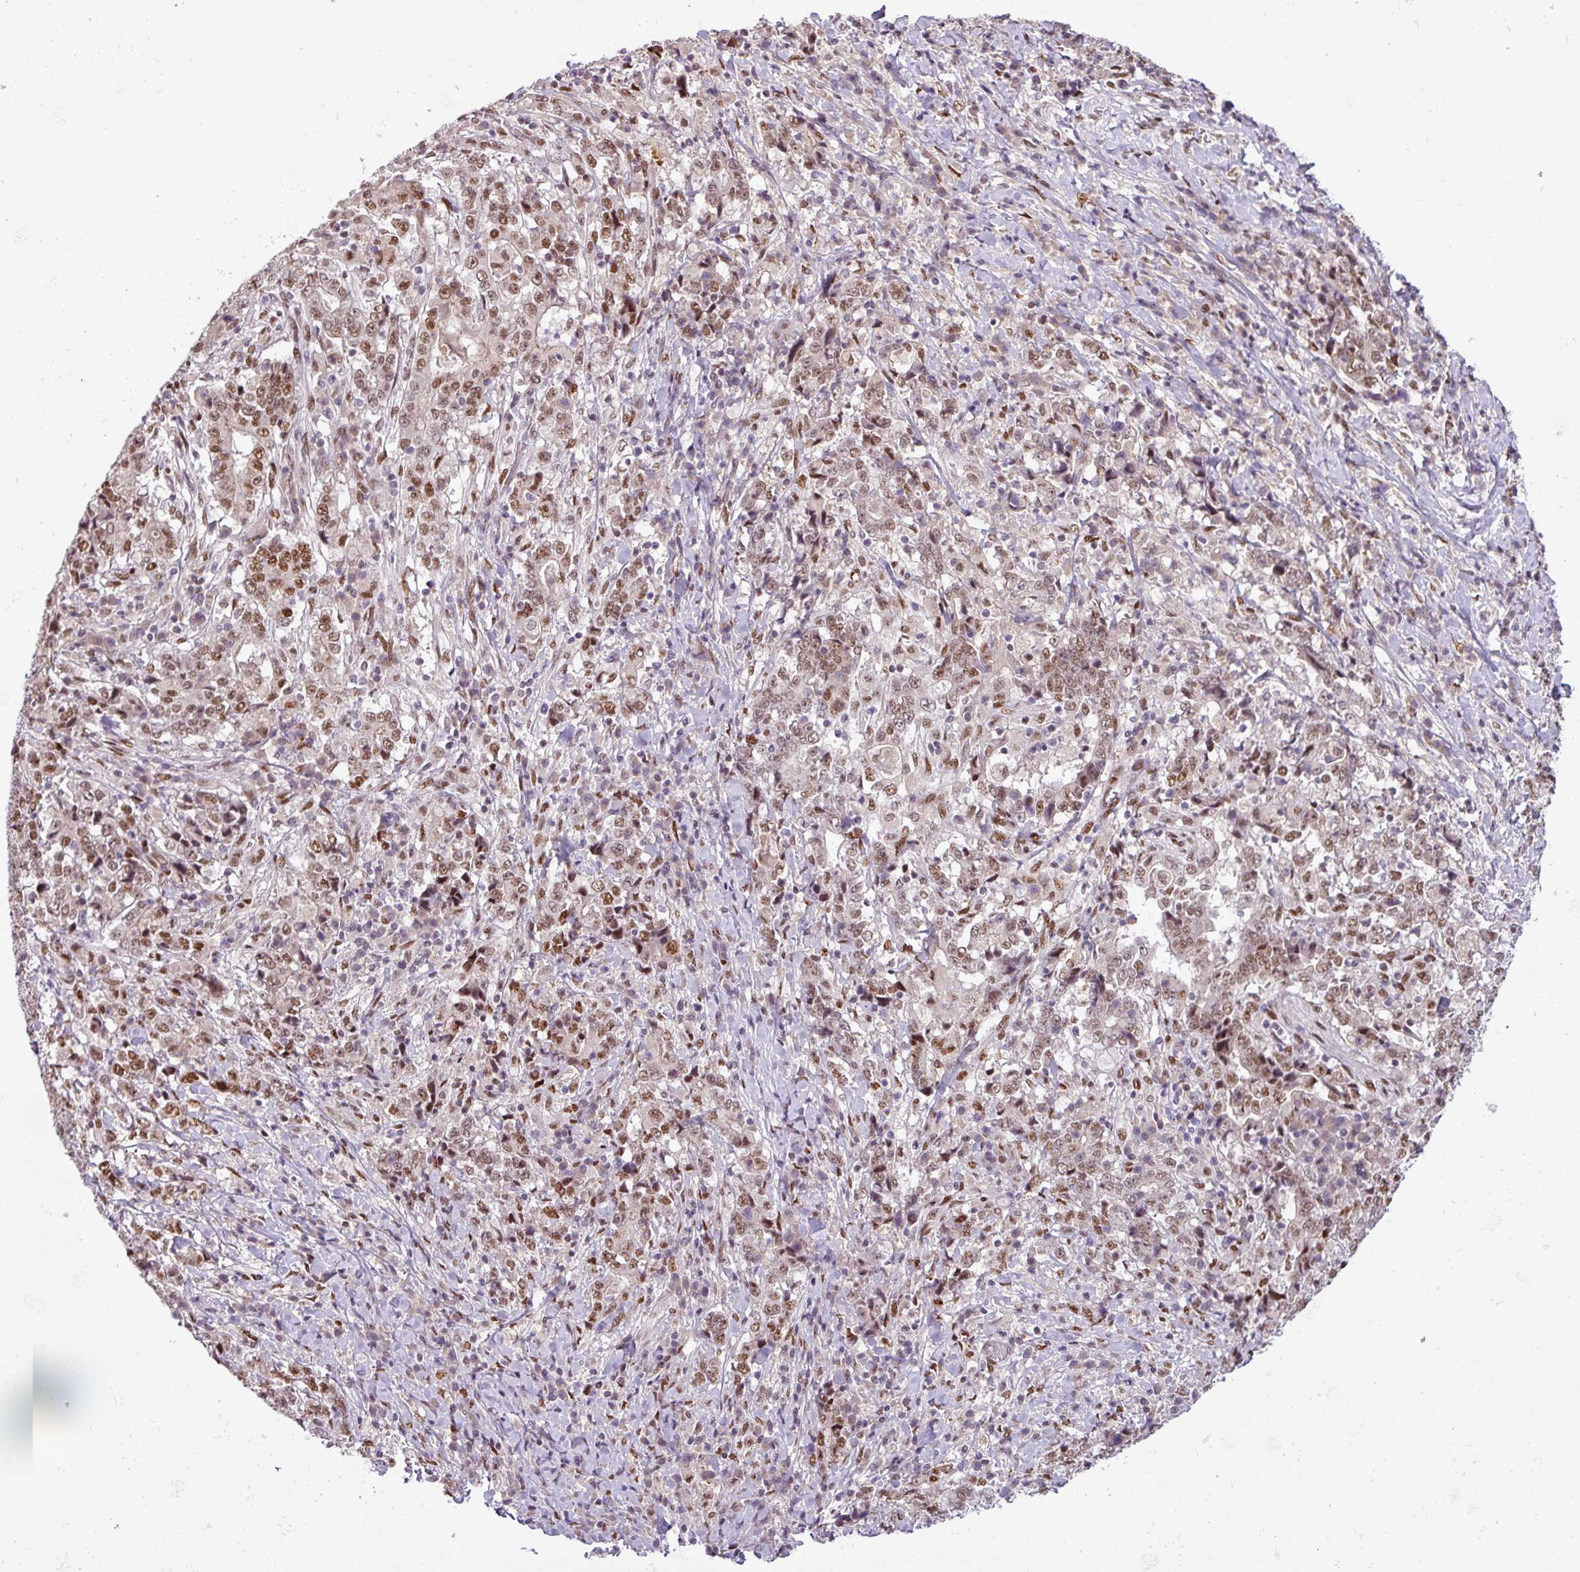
{"staining": {"intensity": "moderate", "quantity": ">75%", "location": "nuclear"}, "tissue": "stomach cancer", "cell_type": "Tumor cells", "image_type": "cancer", "snomed": [{"axis": "morphology", "description": "Normal tissue, NOS"}, {"axis": "morphology", "description": "Adenocarcinoma, NOS"}, {"axis": "topography", "description": "Stomach, upper"}, {"axis": "topography", "description": "Stomach"}], "caption": "Brown immunohistochemical staining in human stomach cancer (adenocarcinoma) displays moderate nuclear expression in approximately >75% of tumor cells.", "gene": "IRF2BPL", "patient": {"sex": "male", "age": 59}}